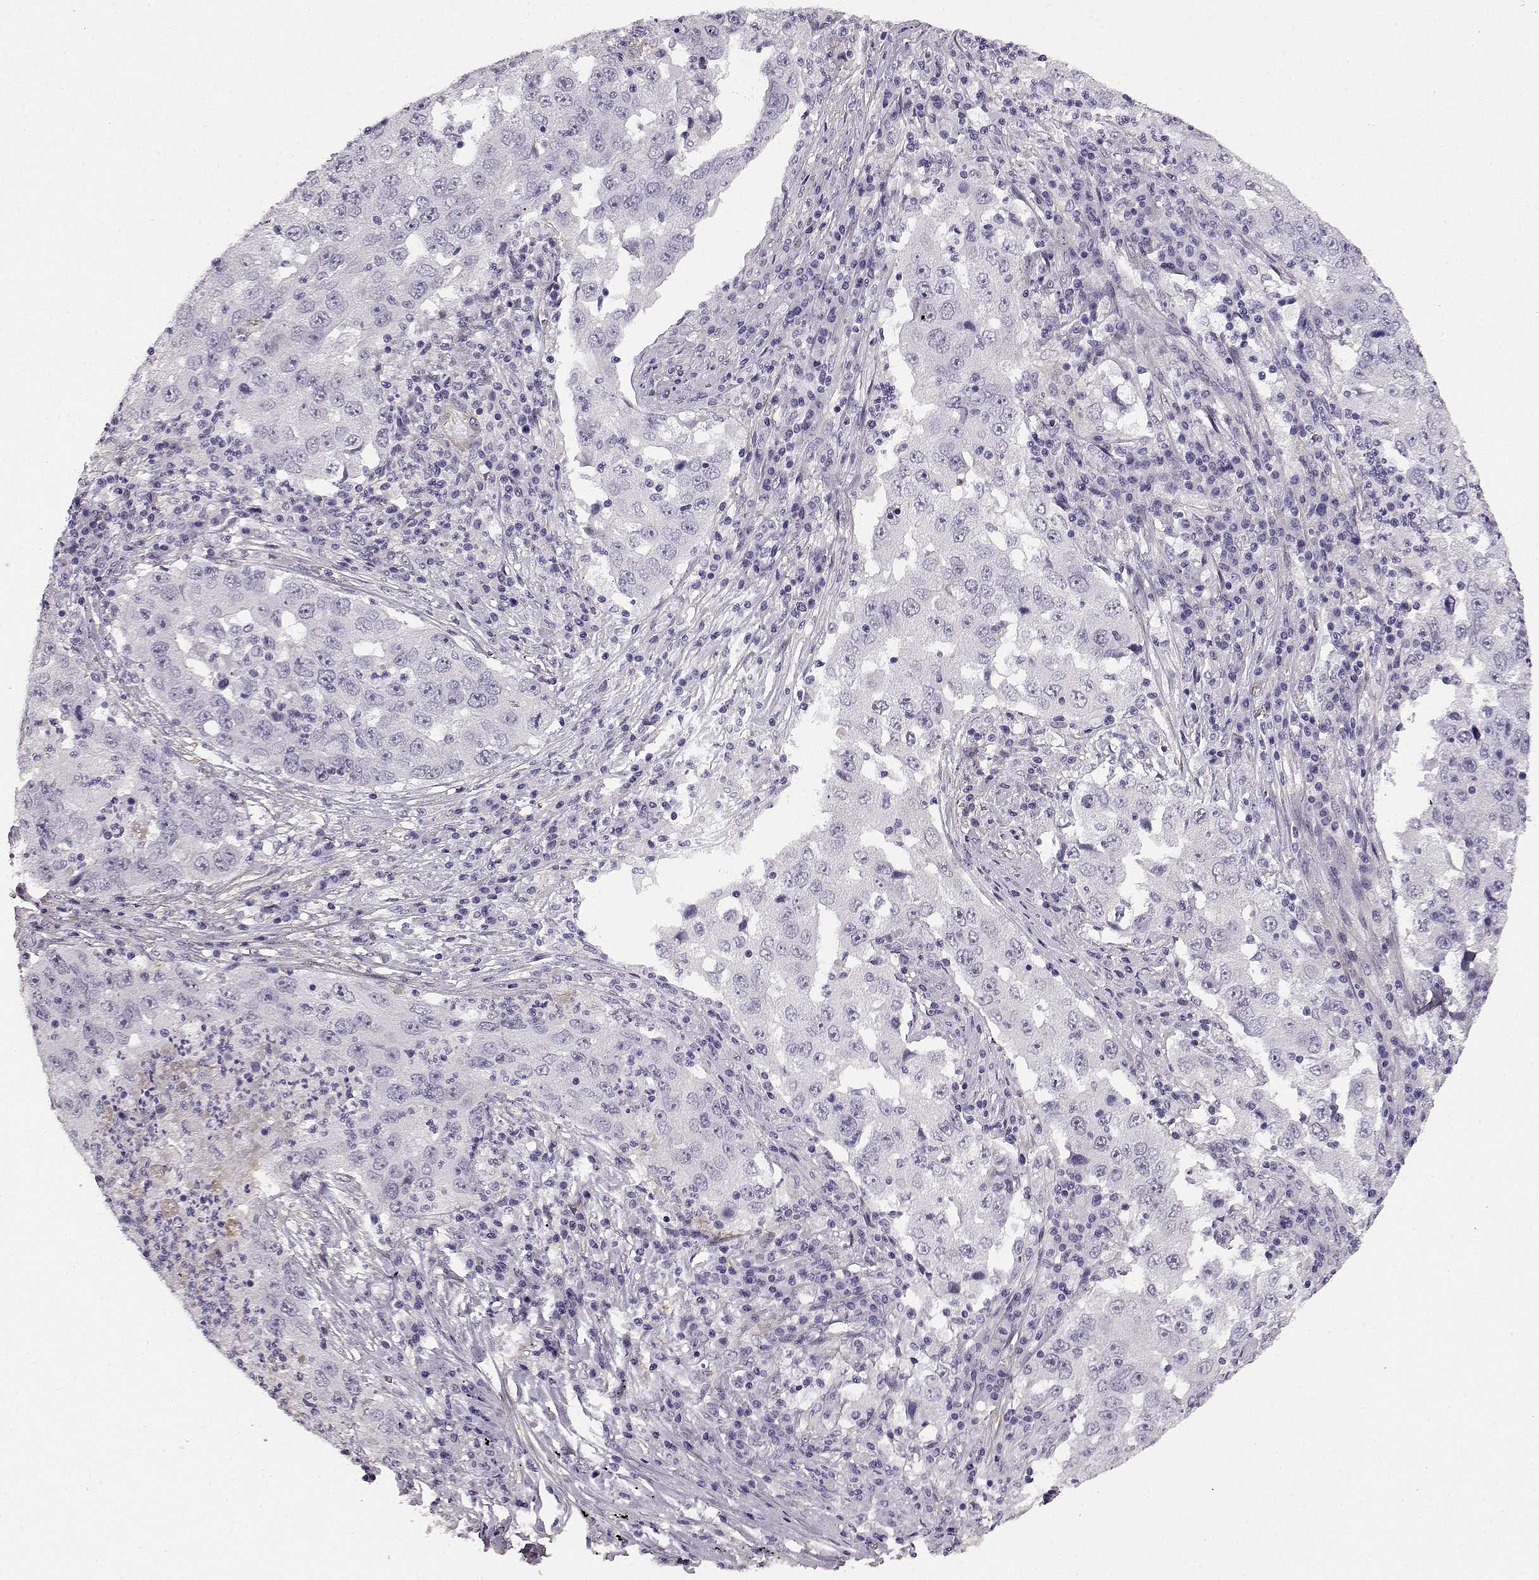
{"staining": {"intensity": "negative", "quantity": "none", "location": "none"}, "tissue": "lung cancer", "cell_type": "Tumor cells", "image_type": "cancer", "snomed": [{"axis": "morphology", "description": "Adenocarcinoma, NOS"}, {"axis": "topography", "description": "Lung"}], "caption": "High power microscopy histopathology image of an IHC image of lung adenocarcinoma, revealing no significant expression in tumor cells.", "gene": "TRIM69", "patient": {"sex": "male", "age": 73}}